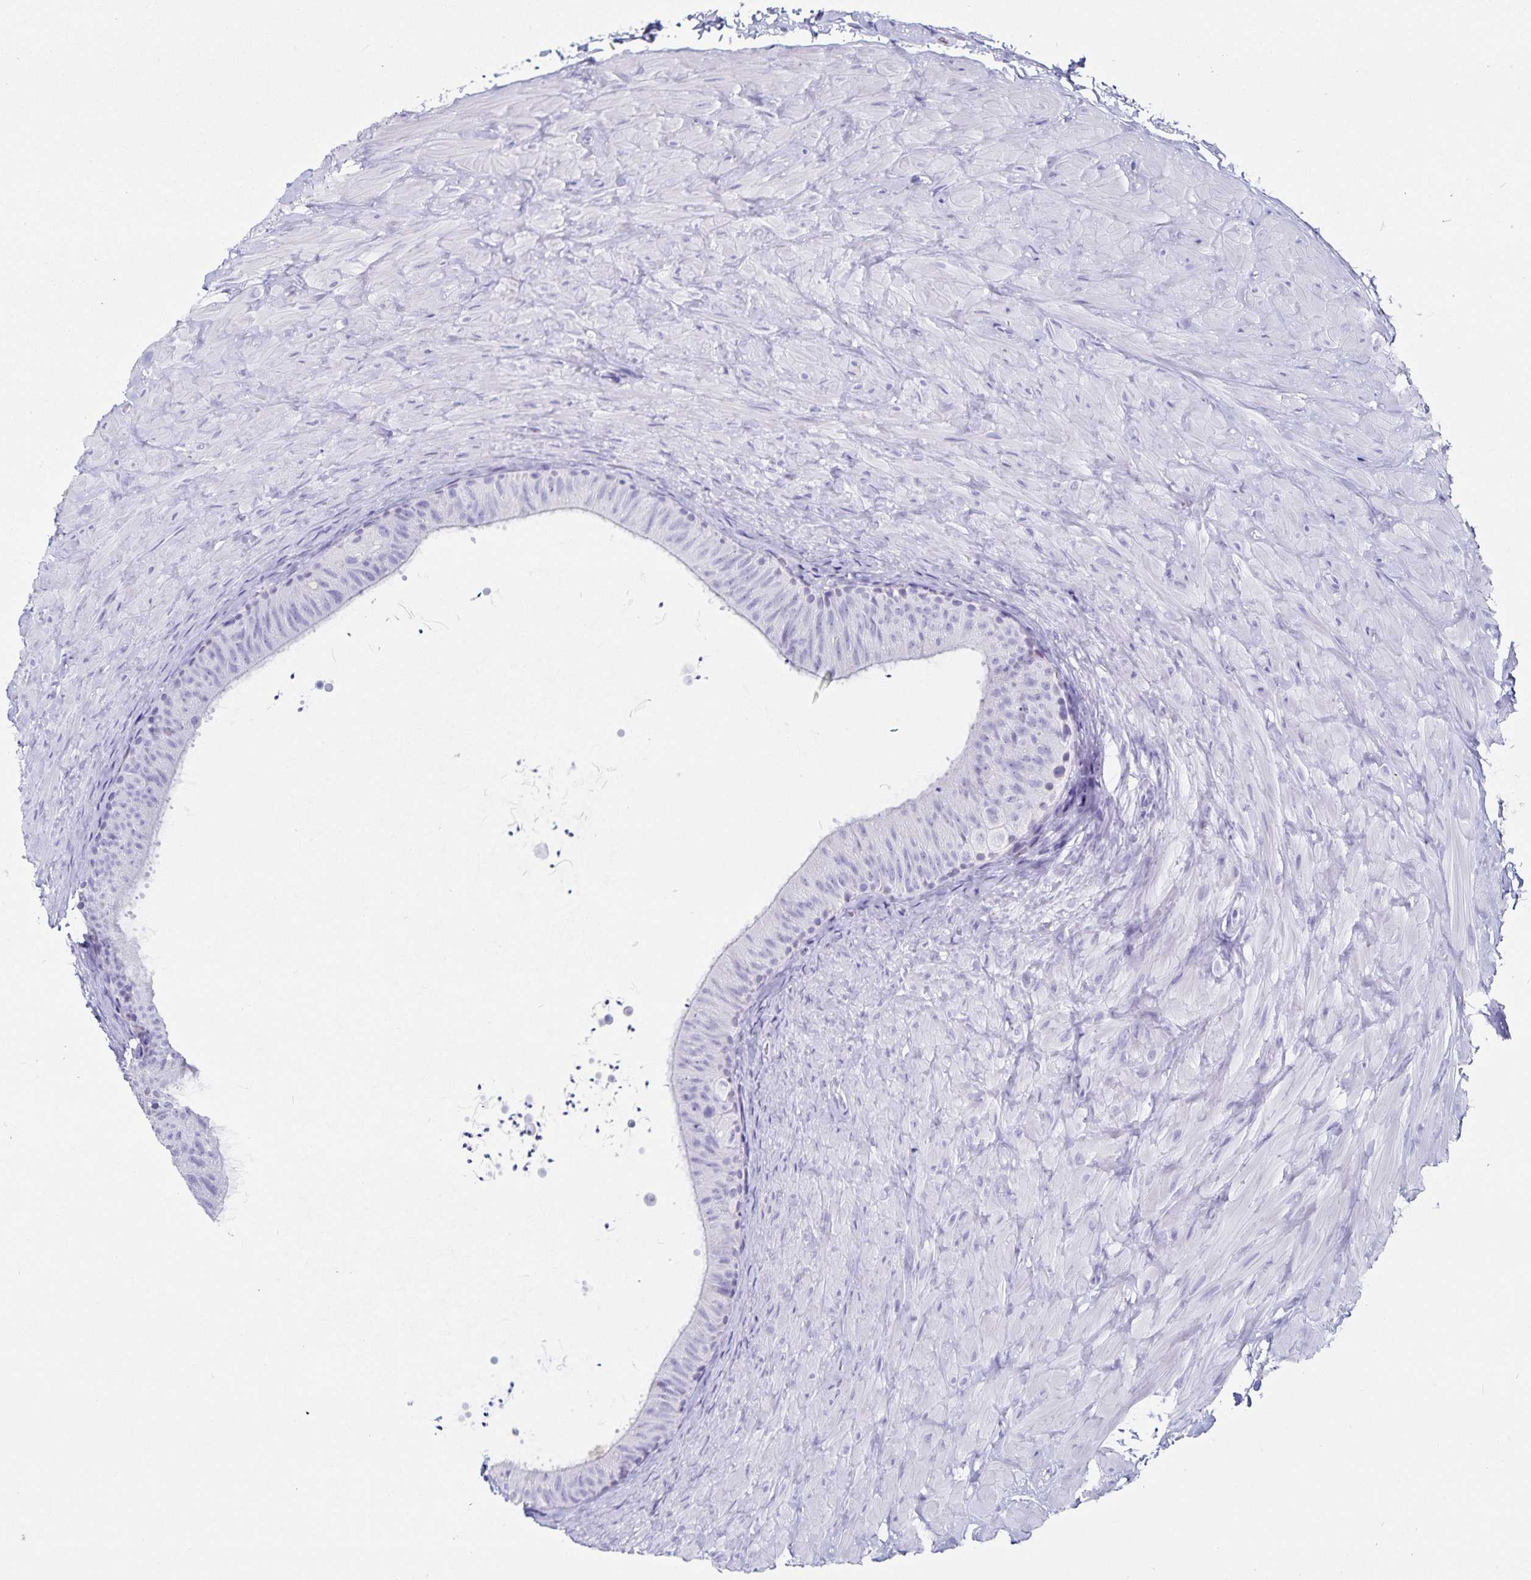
{"staining": {"intensity": "negative", "quantity": "none", "location": "none"}, "tissue": "epididymis", "cell_type": "Glandular cells", "image_type": "normal", "snomed": [{"axis": "morphology", "description": "Normal tissue, NOS"}, {"axis": "topography", "description": "Epididymis, spermatic cord, NOS"}, {"axis": "topography", "description": "Epididymis"}], "caption": "Immunohistochemistry of normal human epididymis displays no expression in glandular cells.", "gene": "C19orf73", "patient": {"sex": "male", "age": 31}}